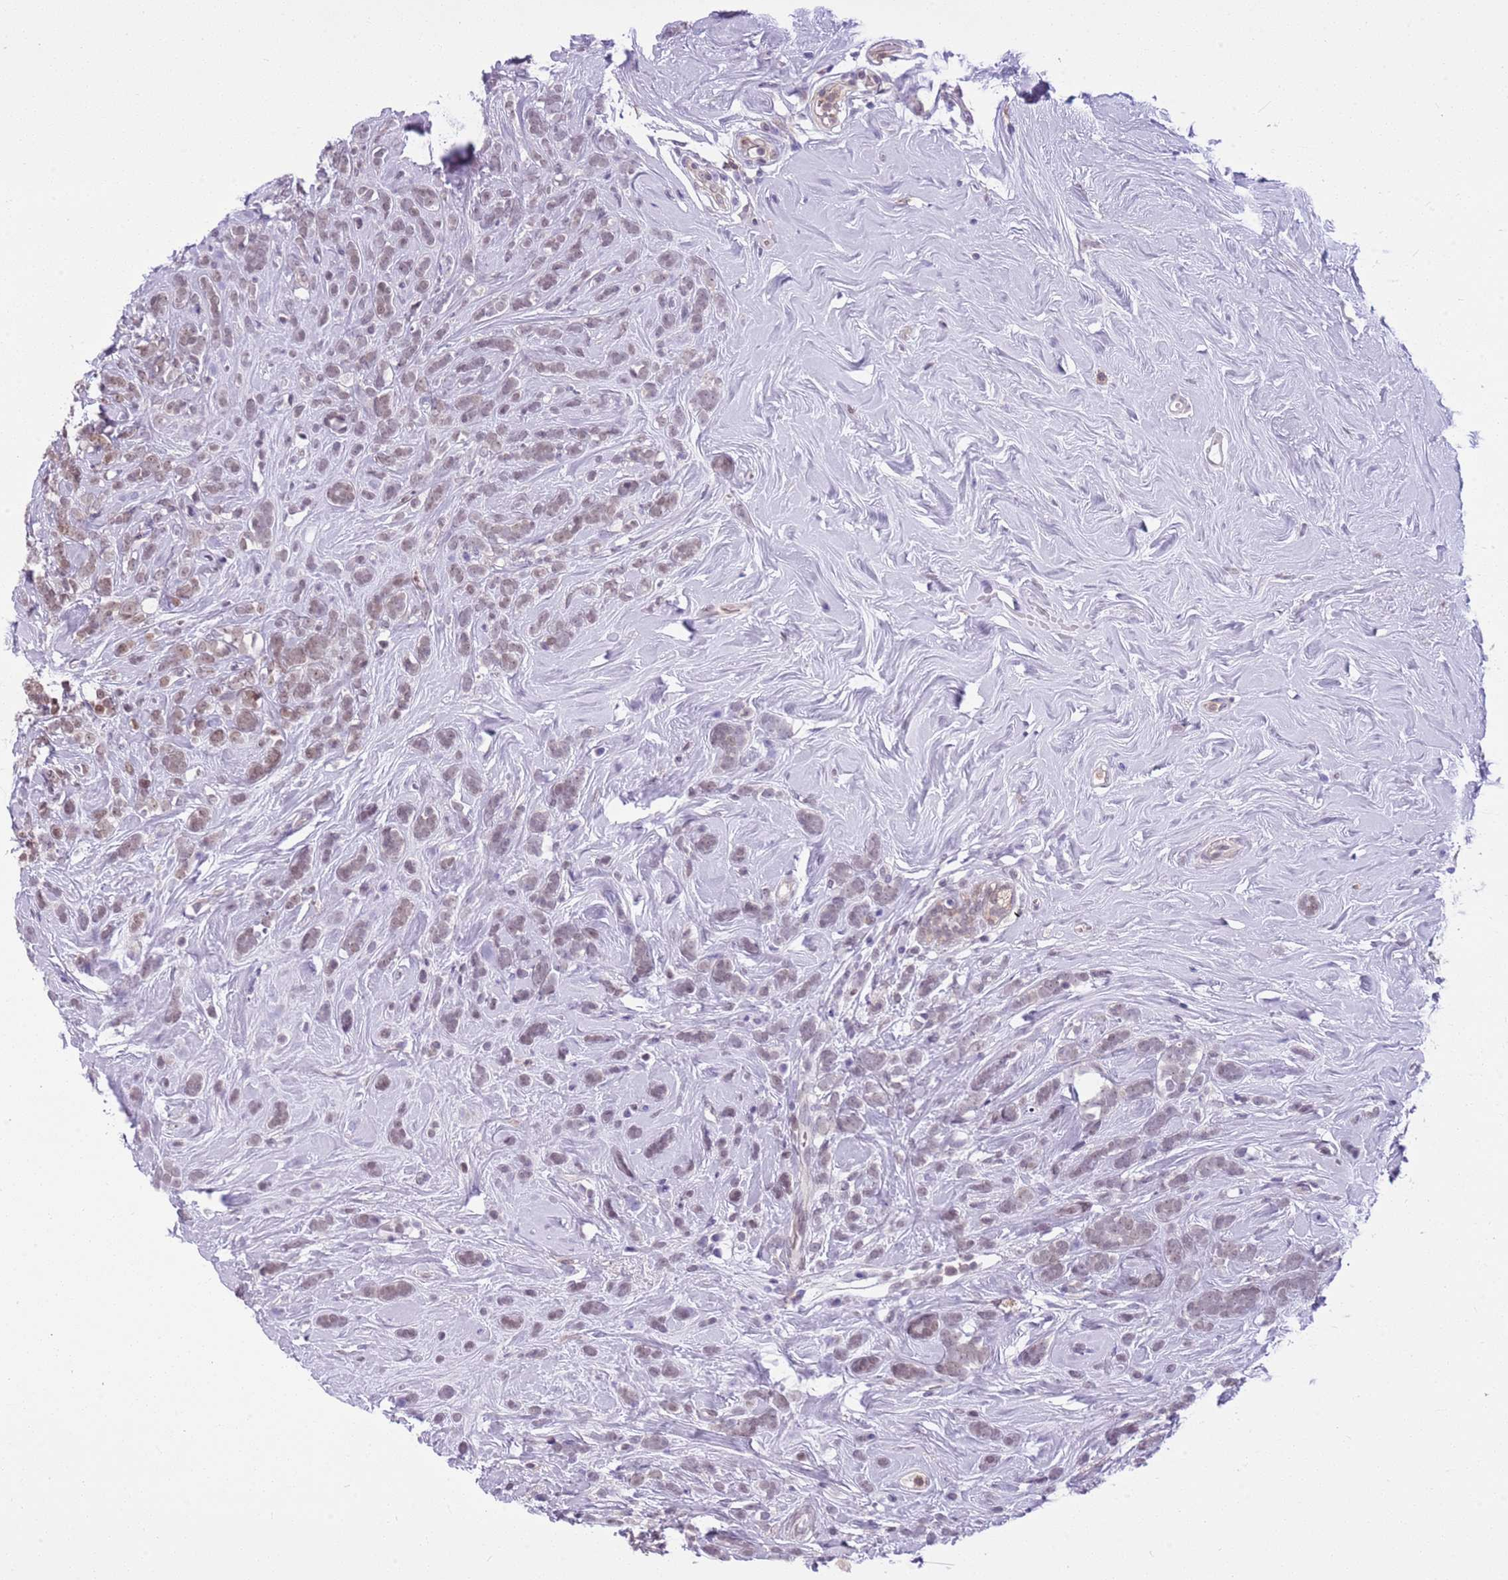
{"staining": {"intensity": "weak", "quantity": ">75%", "location": "nuclear"}, "tissue": "breast cancer", "cell_type": "Tumor cells", "image_type": "cancer", "snomed": [{"axis": "morphology", "description": "Lobular carcinoma"}, {"axis": "topography", "description": "Breast"}], "caption": "Human breast cancer stained with a protein marker shows weak staining in tumor cells.", "gene": "DHX32", "patient": {"sex": "female", "age": 58}}